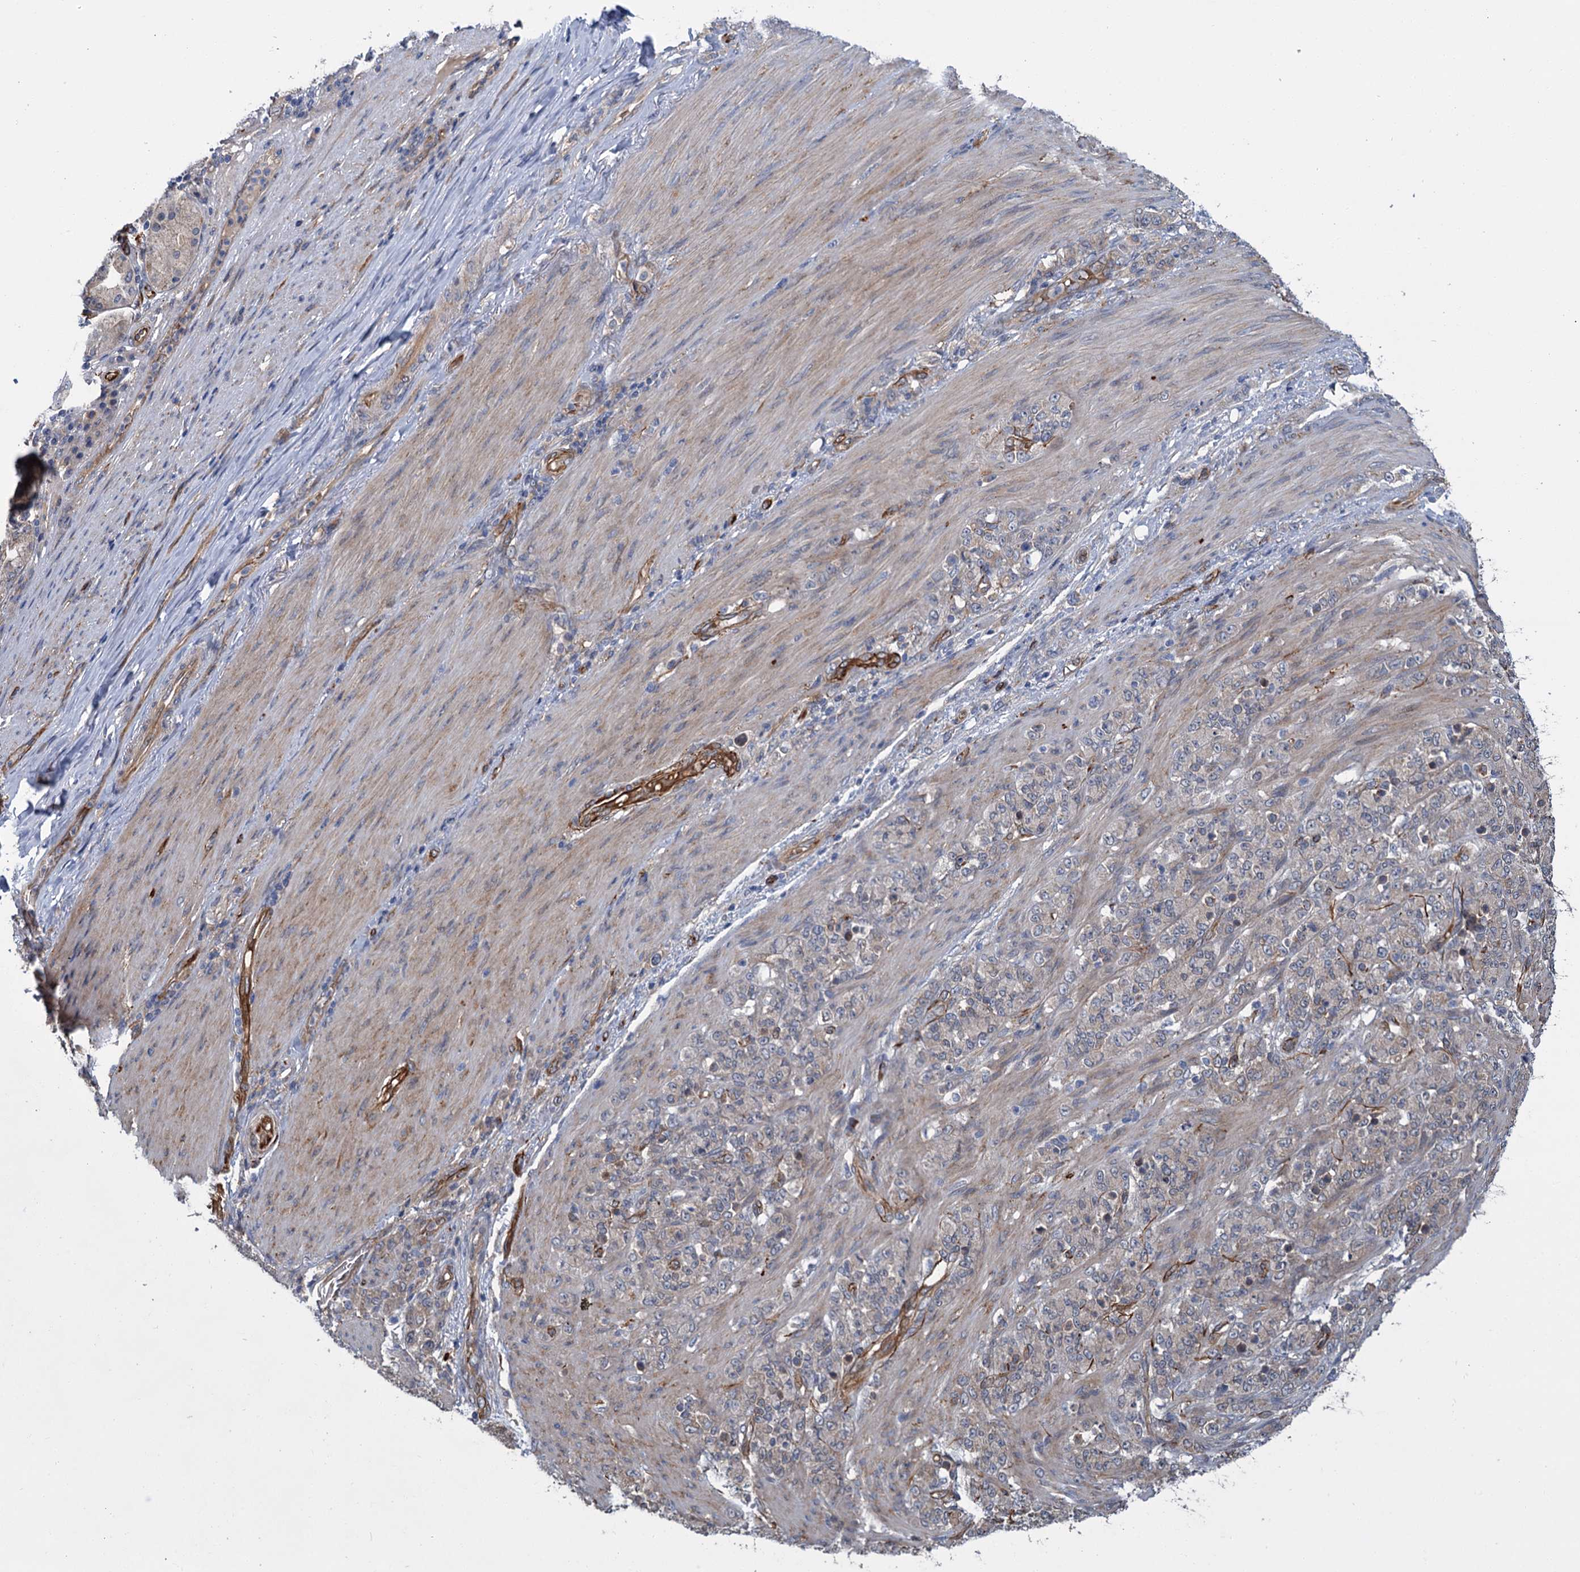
{"staining": {"intensity": "negative", "quantity": "none", "location": "none"}, "tissue": "stomach cancer", "cell_type": "Tumor cells", "image_type": "cancer", "snomed": [{"axis": "morphology", "description": "Adenocarcinoma, NOS"}, {"axis": "topography", "description": "Stomach"}], "caption": "Immunohistochemical staining of human stomach cancer (adenocarcinoma) displays no significant positivity in tumor cells.", "gene": "PKN2", "patient": {"sex": "female", "age": 79}}